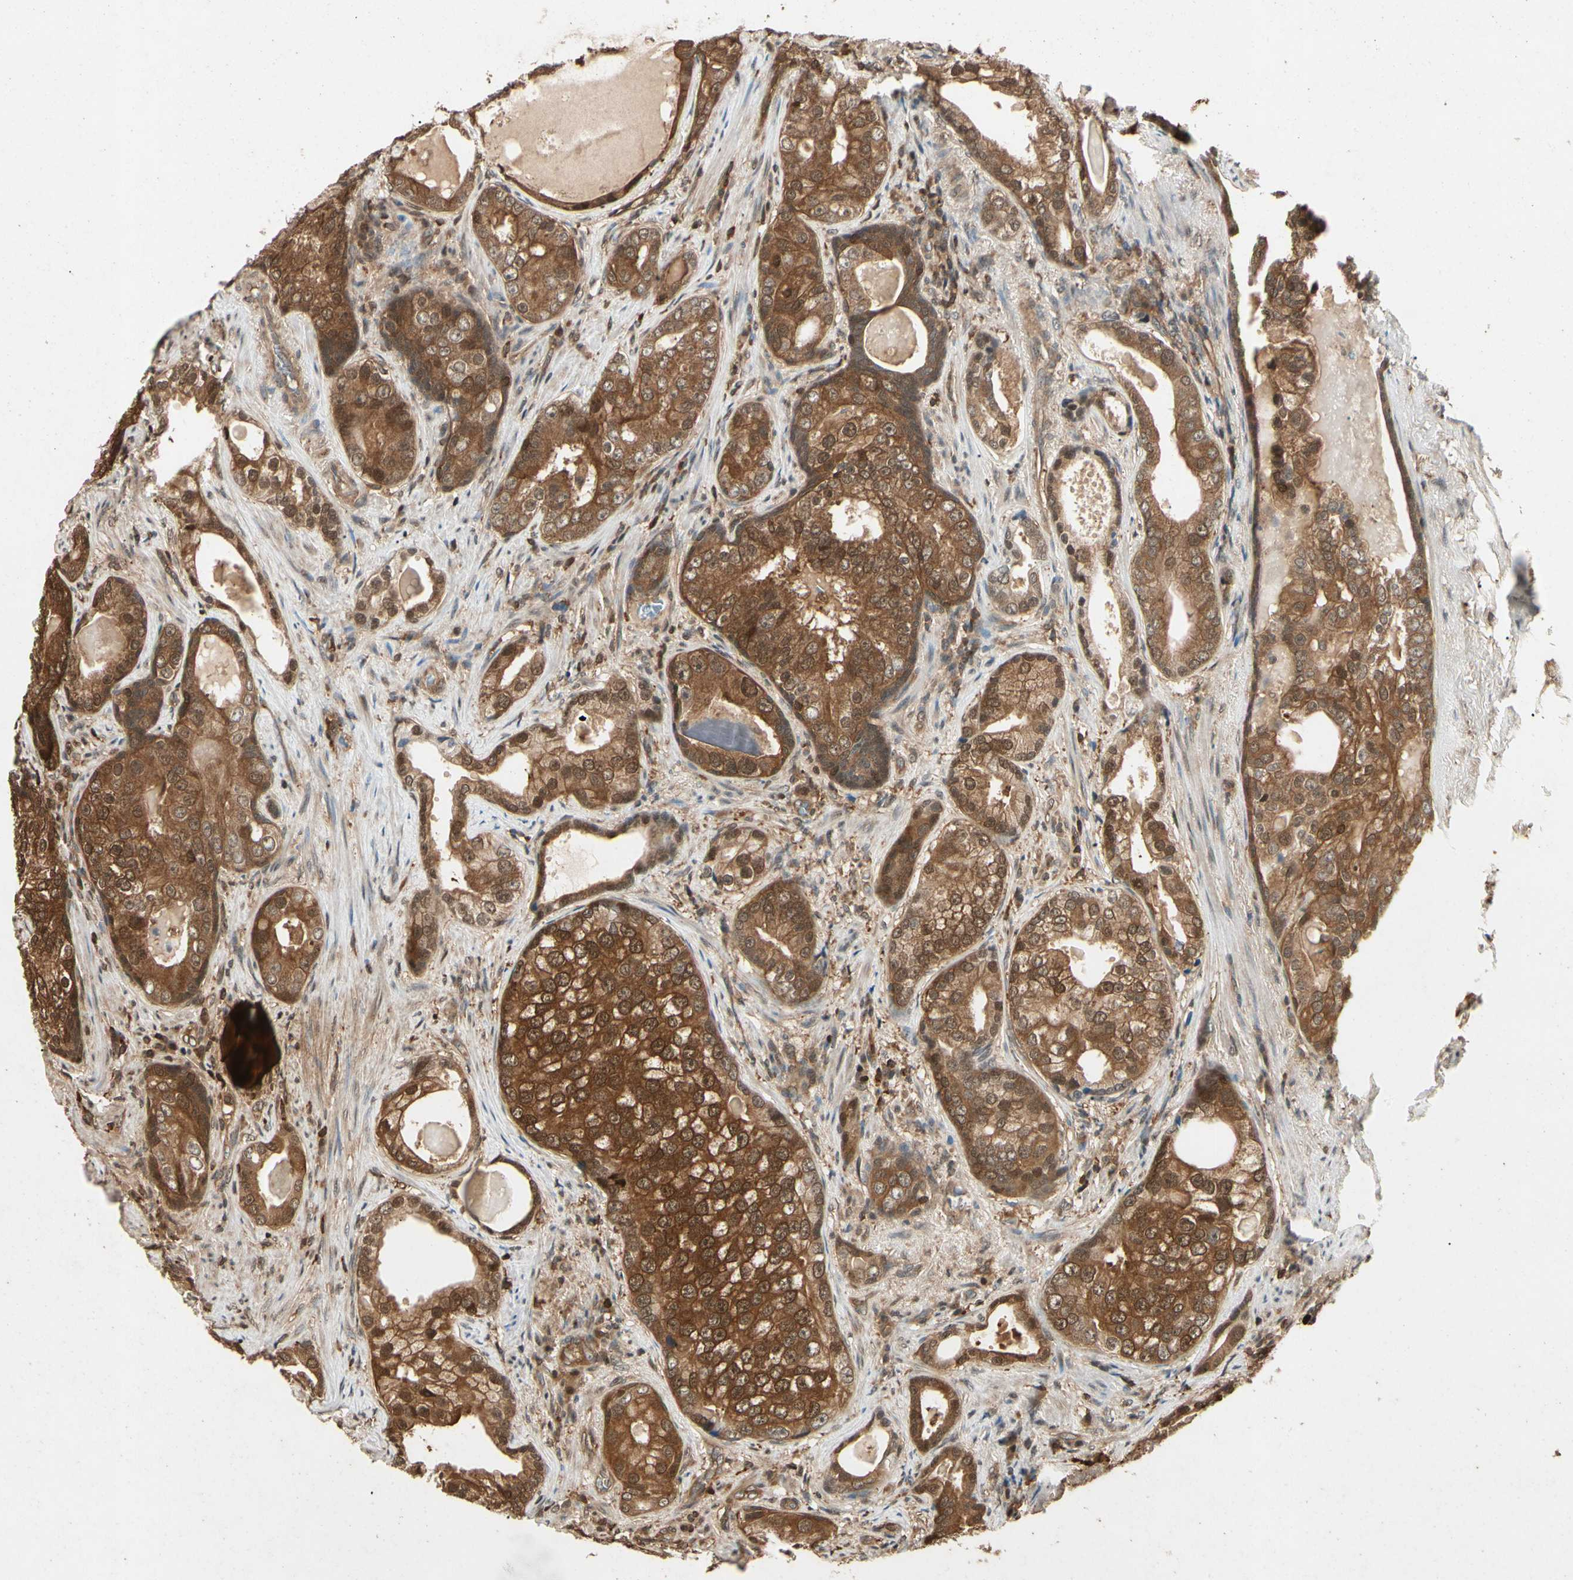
{"staining": {"intensity": "moderate", "quantity": ">75%", "location": "cytoplasmic/membranous"}, "tissue": "prostate cancer", "cell_type": "Tumor cells", "image_type": "cancer", "snomed": [{"axis": "morphology", "description": "Adenocarcinoma, High grade"}, {"axis": "topography", "description": "Prostate"}], "caption": "Moderate cytoplasmic/membranous positivity for a protein is seen in about >75% of tumor cells of adenocarcinoma (high-grade) (prostate) using IHC.", "gene": "YWHAQ", "patient": {"sex": "male", "age": 66}}